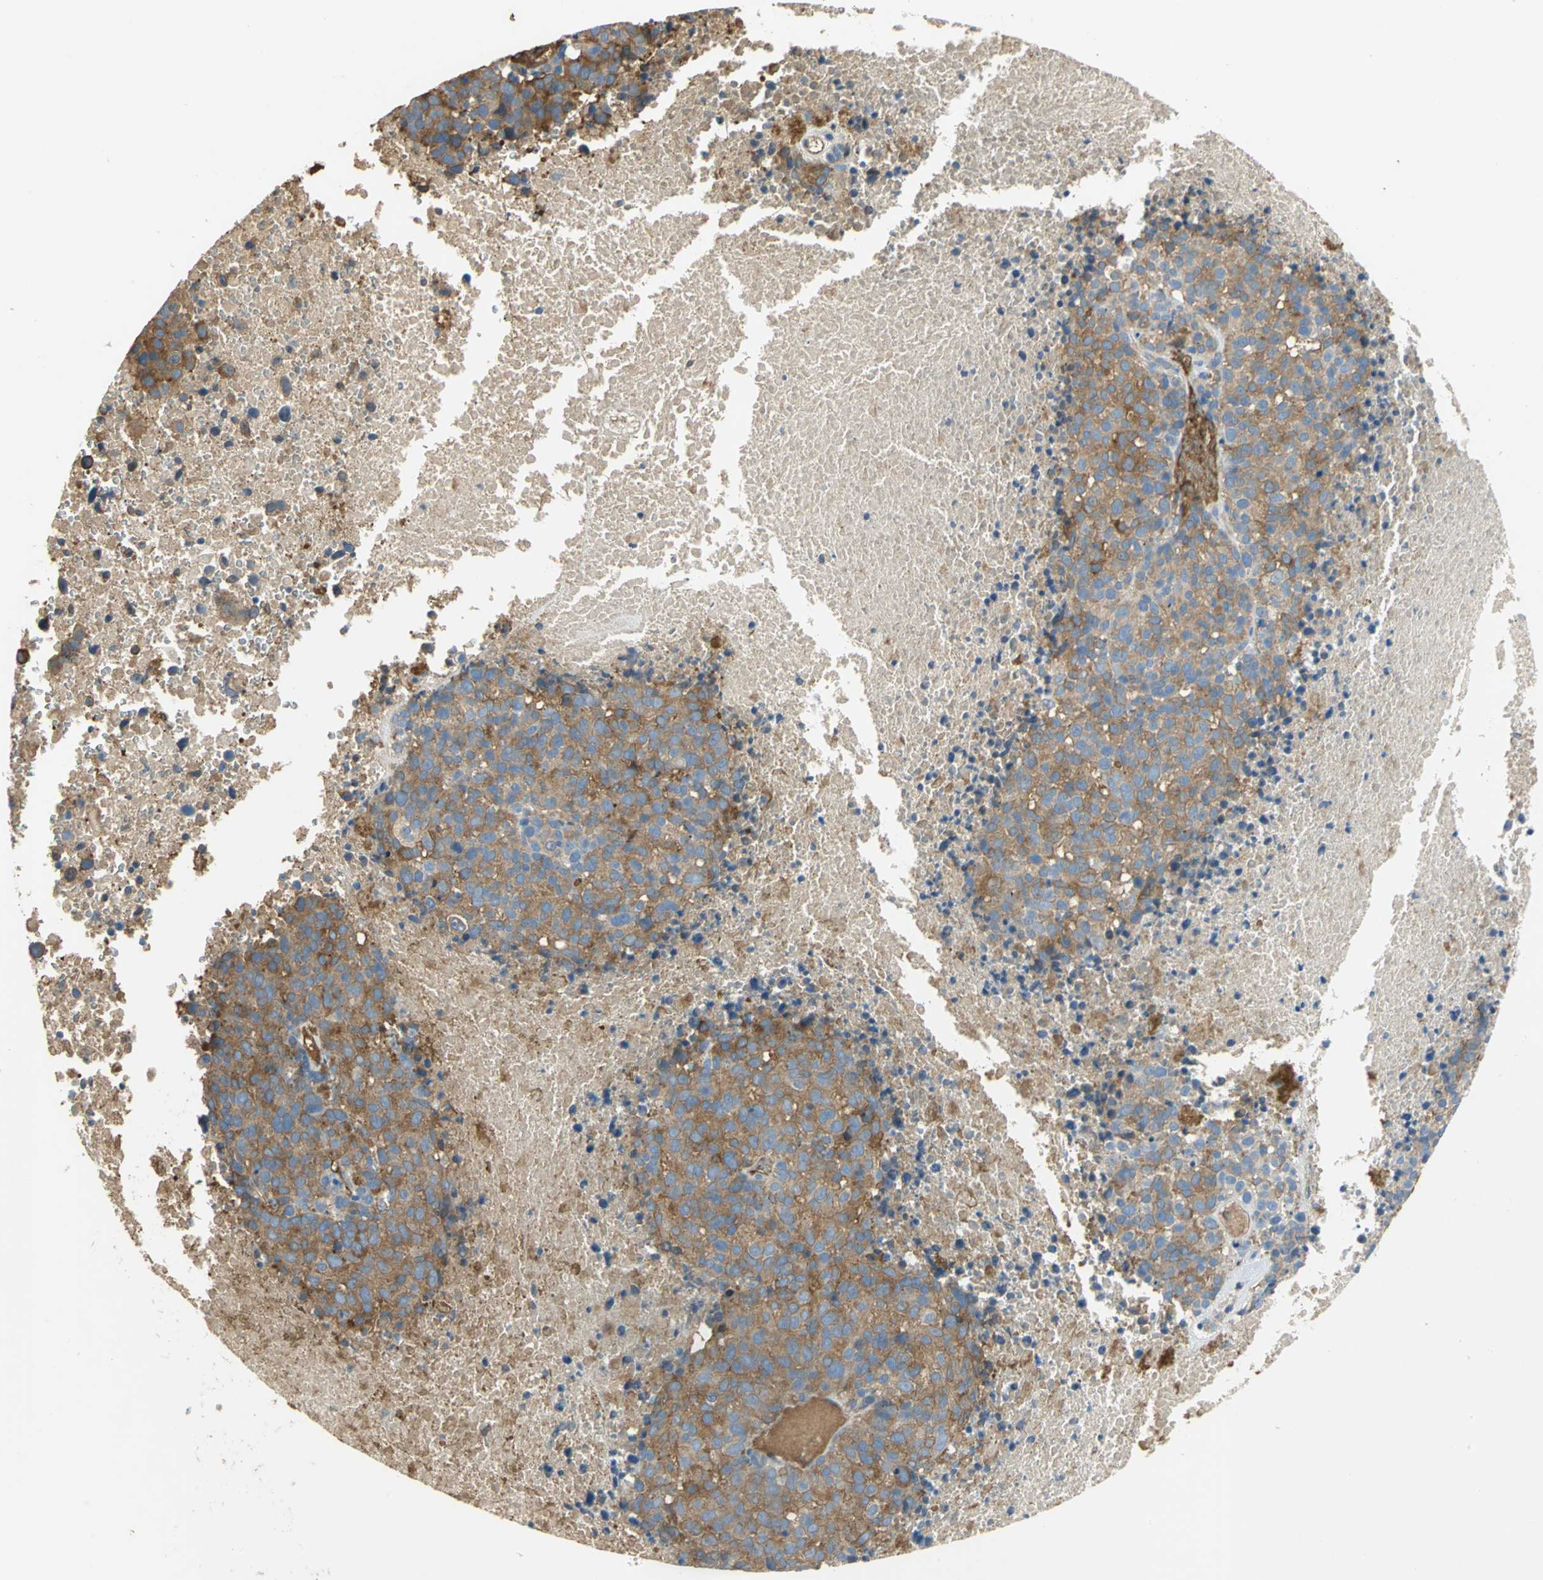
{"staining": {"intensity": "strong", "quantity": ">75%", "location": "cytoplasmic/membranous"}, "tissue": "melanoma", "cell_type": "Tumor cells", "image_type": "cancer", "snomed": [{"axis": "morphology", "description": "Malignant melanoma, Metastatic site"}, {"axis": "topography", "description": "Cerebral cortex"}], "caption": "Melanoma stained with a protein marker displays strong staining in tumor cells.", "gene": "GYG2", "patient": {"sex": "female", "age": 52}}